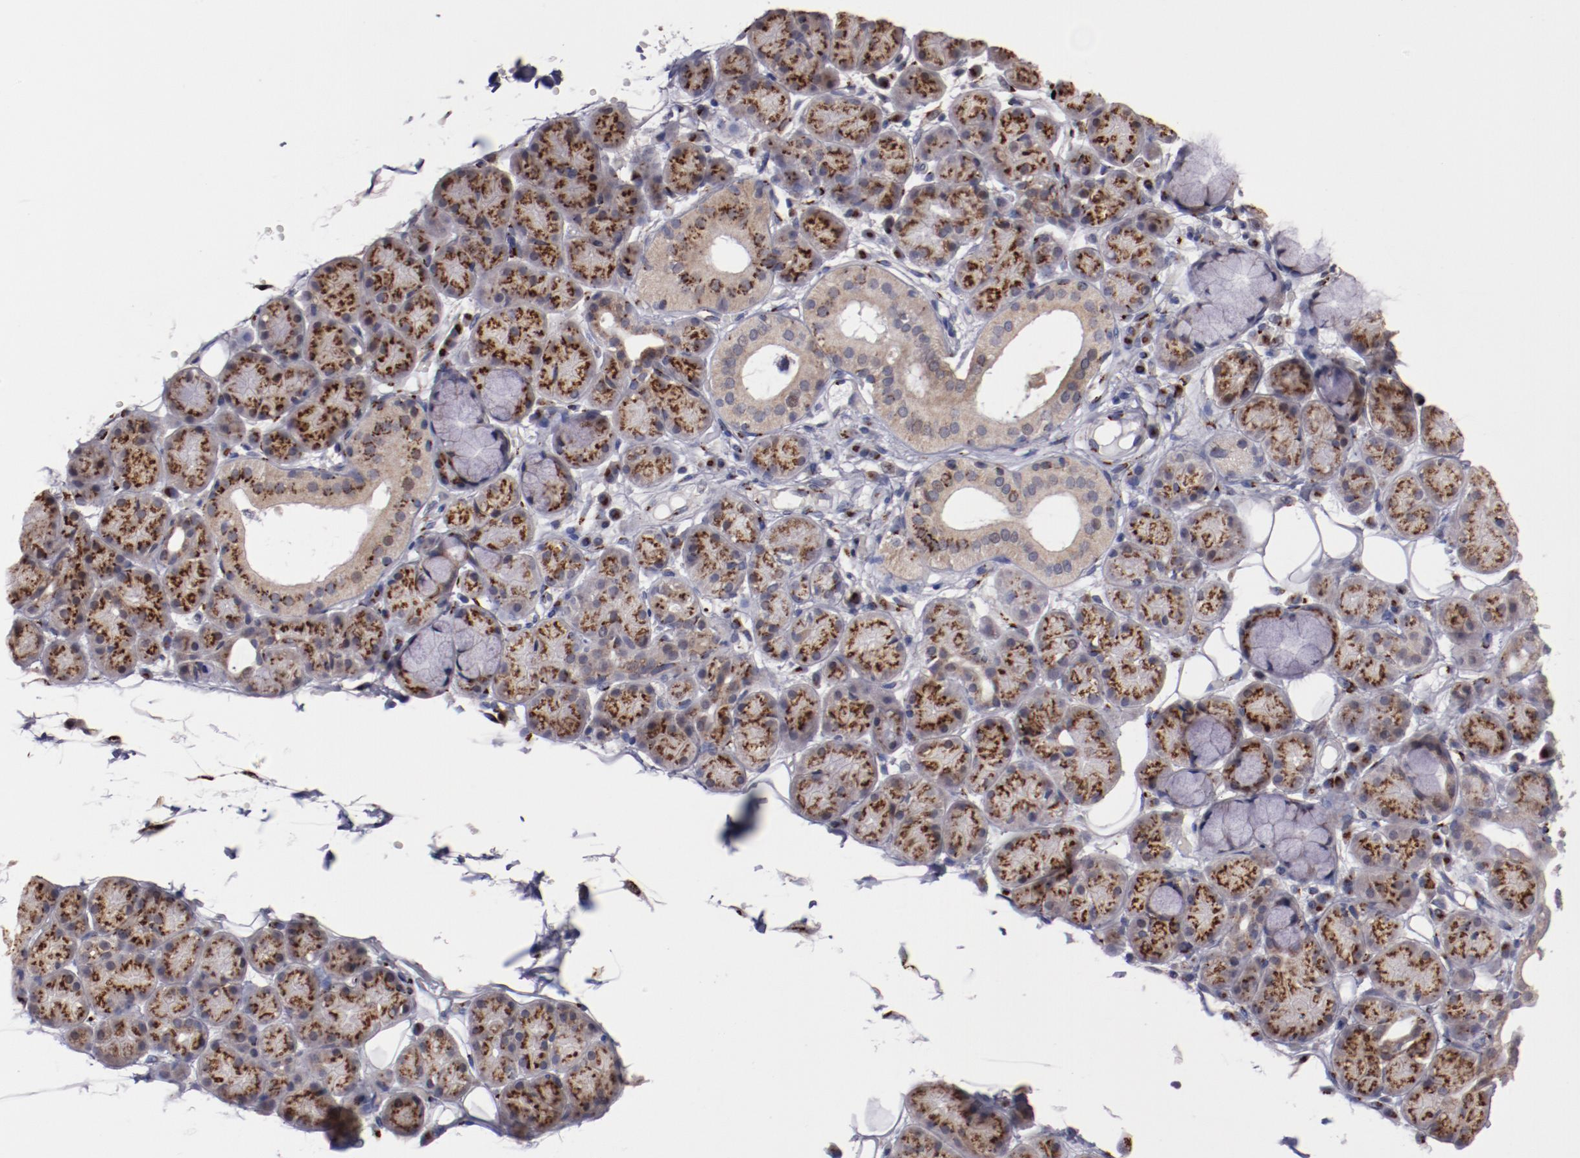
{"staining": {"intensity": "strong", "quantity": ">75%", "location": "cytoplasmic/membranous"}, "tissue": "salivary gland", "cell_type": "Glandular cells", "image_type": "normal", "snomed": [{"axis": "morphology", "description": "Normal tissue, NOS"}, {"axis": "topography", "description": "Skeletal muscle"}, {"axis": "topography", "description": "Oral tissue"}, {"axis": "topography", "description": "Salivary gland"}, {"axis": "topography", "description": "Peripheral nerve tissue"}], "caption": "DAB immunohistochemical staining of benign human salivary gland reveals strong cytoplasmic/membranous protein expression in approximately >75% of glandular cells.", "gene": "GOLIM4", "patient": {"sex": "male", "age": 54}}